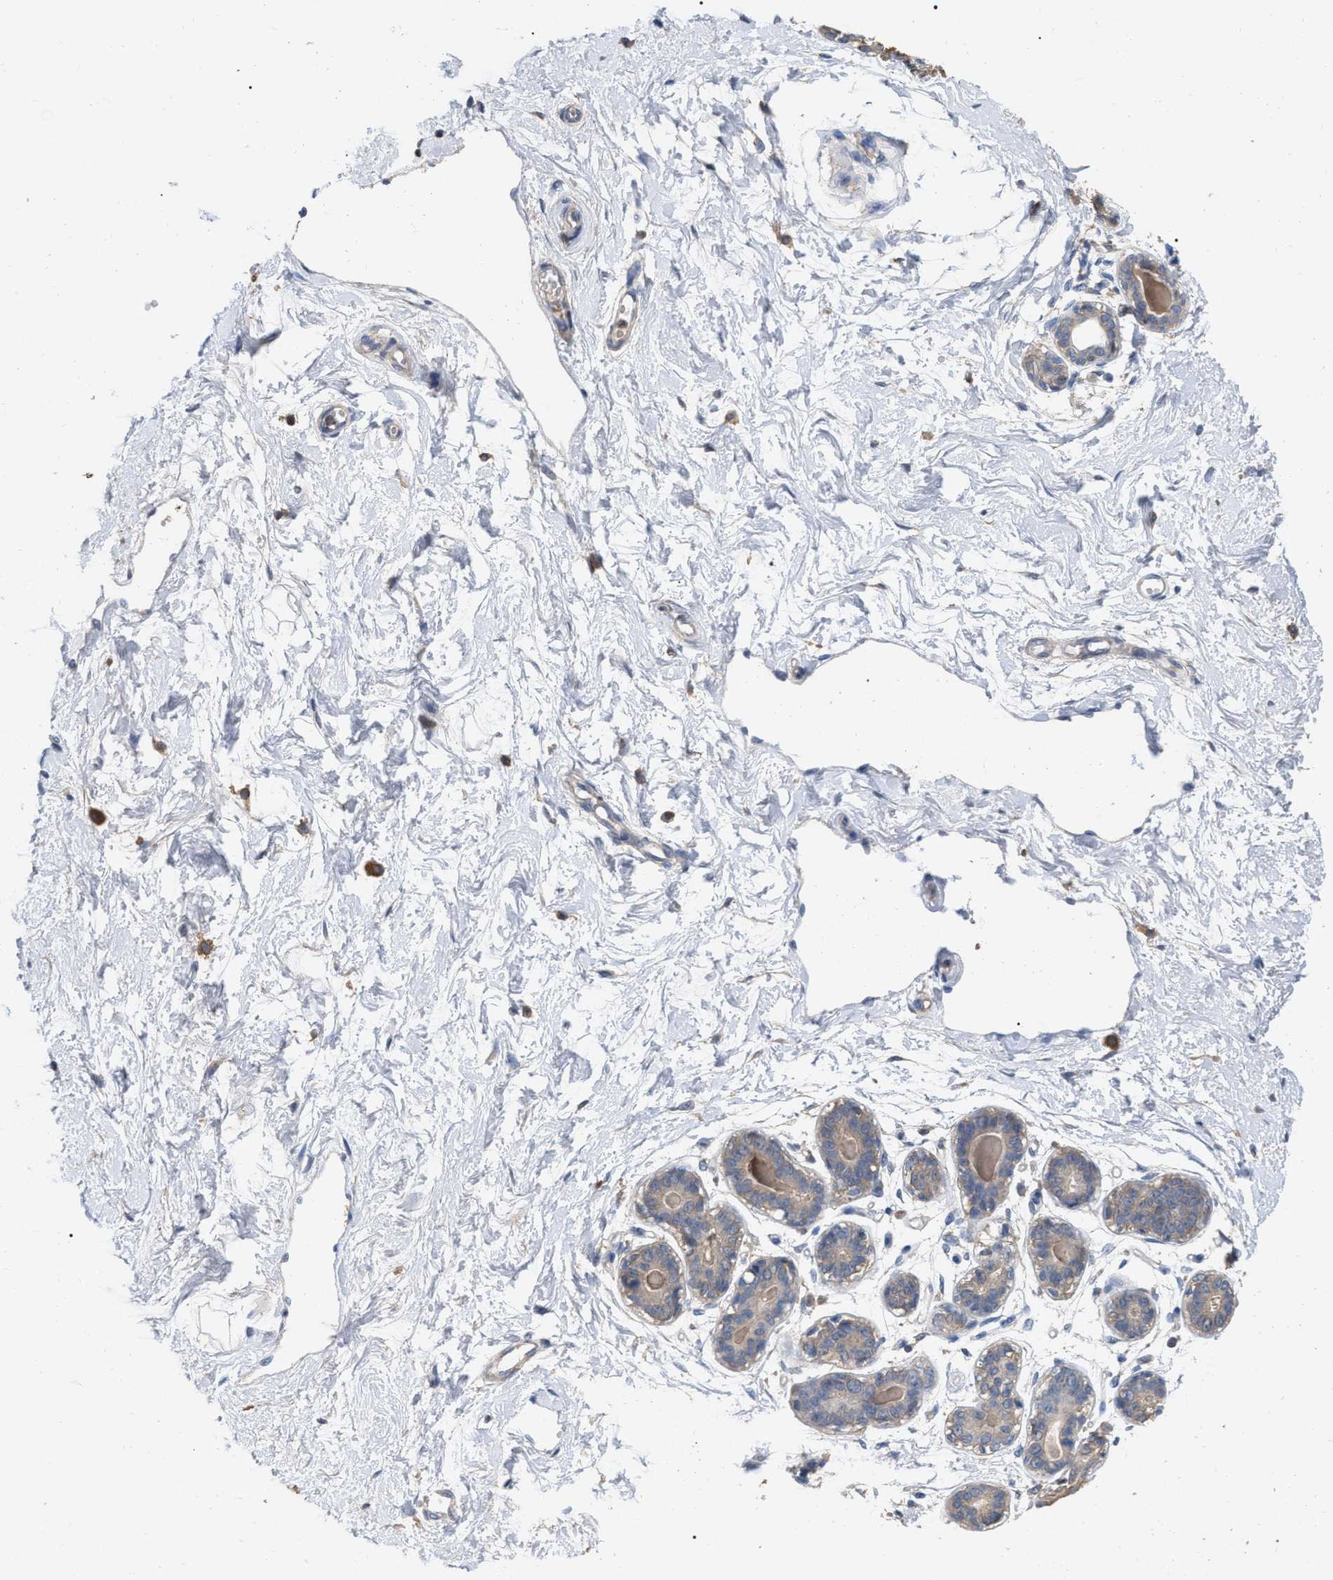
{"staining": {"intensity": "negative", "quantity": "none", "location": "none"}, "tissue": "breast", "cell_type": "Adipocytes", "image_type": "normal", "snomed": [{"axis": "morphology", "description": "Normal tissue, NOS"}, {"axis": "topography", "description": "Breast"}], "caption": "DAB immunohistochemical staining of normal human breast demonstrates no significant staining in adipocytes.", "gene": "GPR179", "patient": {"sex": "female", "age": 45}}